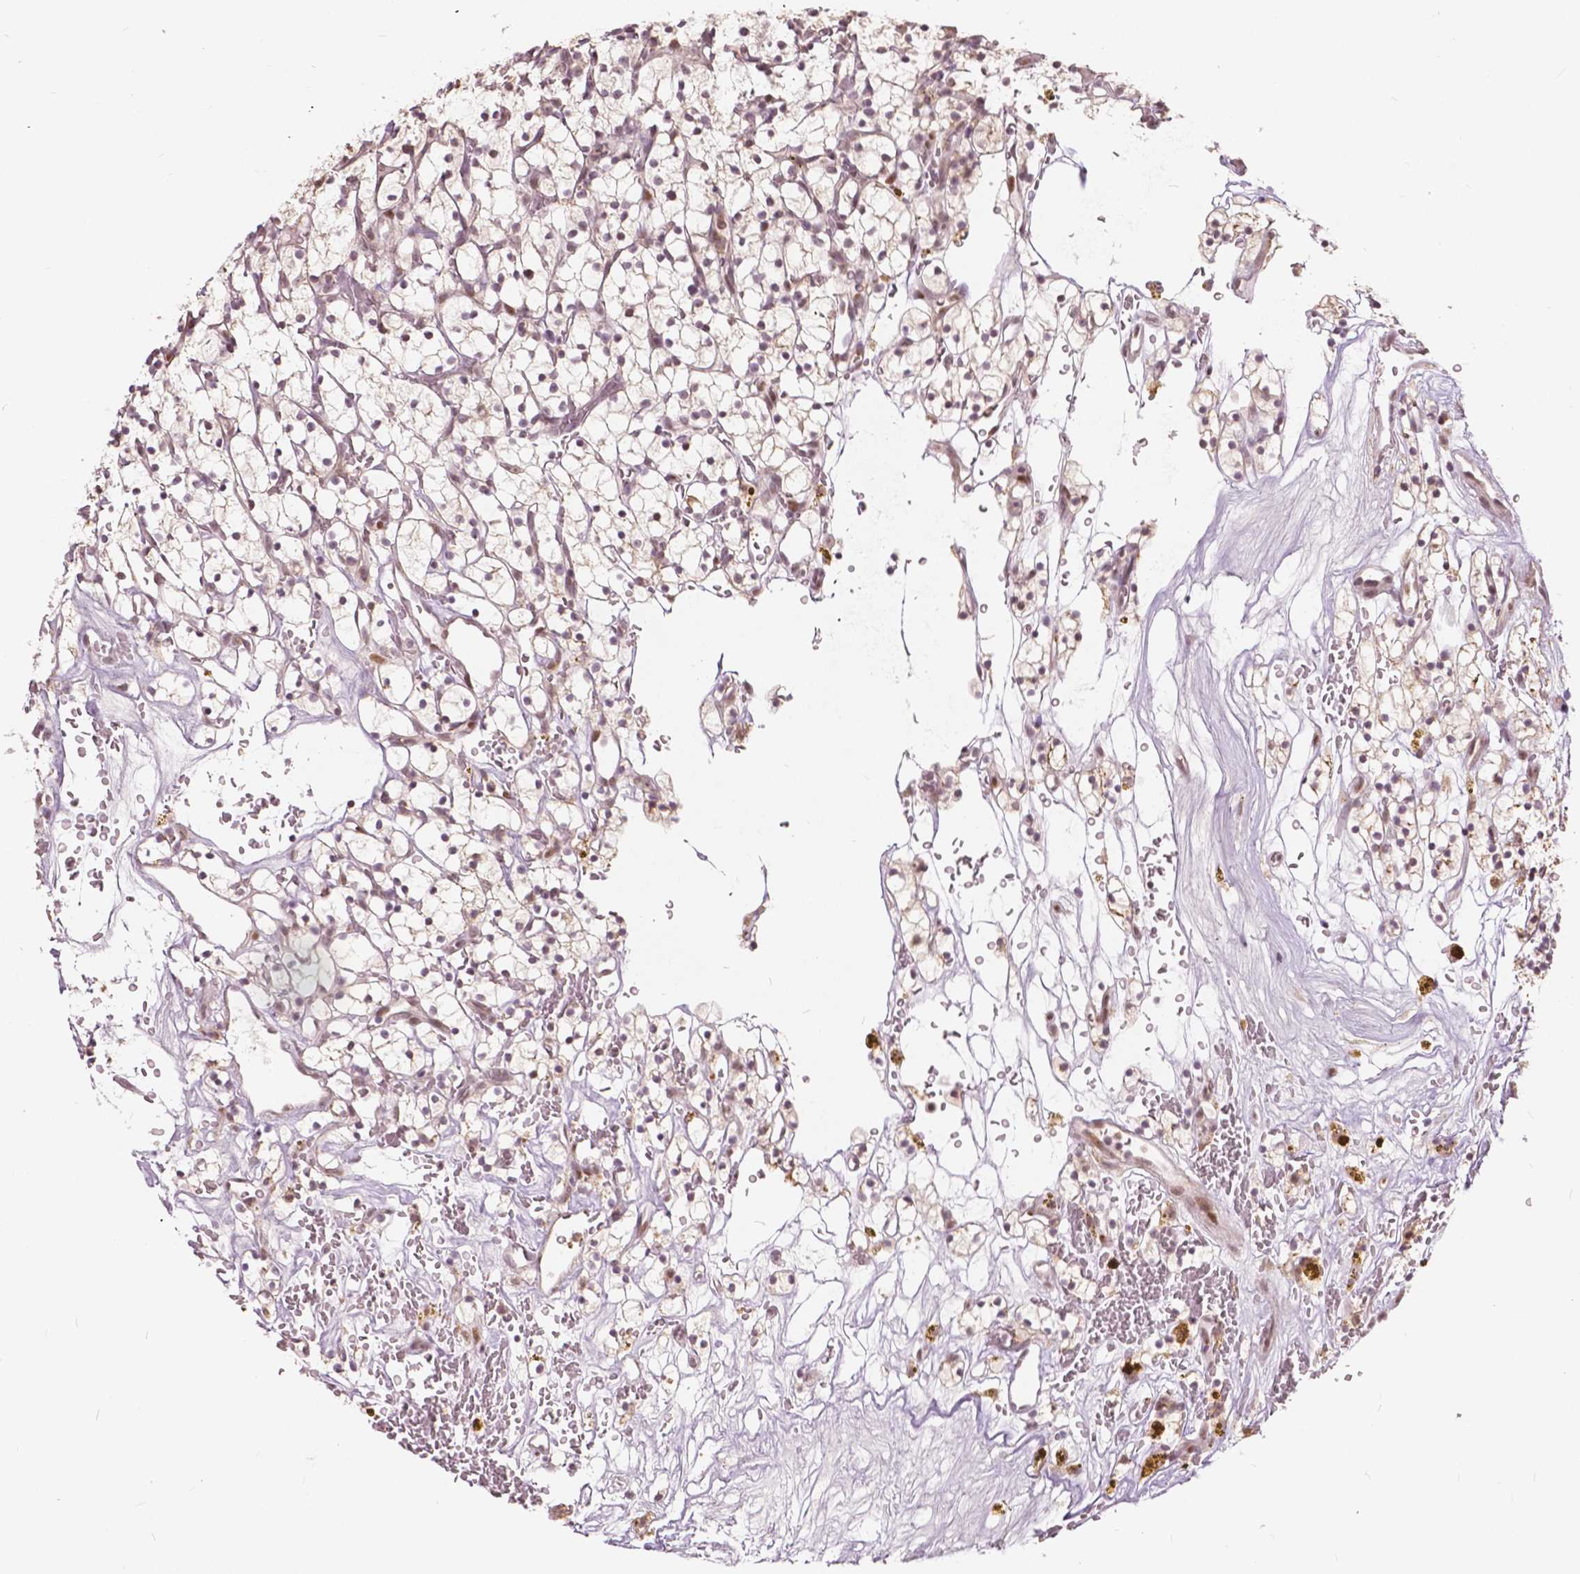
{"staining": {"intensity": "weak", "quantity": "25%-75%", "location": "nuclear"}, "tissue": "renal cancer", "cell_type": "Tumor cells", "image_type": "cancer", "snomed": [{"axis": "morphology", "description": "Adenocarcinoma, NOS"}, {"axis": "topography", "description": "Kidney"}], "caption": "Immunohistochemical staining of human renal cancer (adenocarcinoma) shows weak nuclear protein staining in approximately 25%-75% of tumor cells.", "gene": "DLX6", "patient": {"sex": "female", "age": 64}}